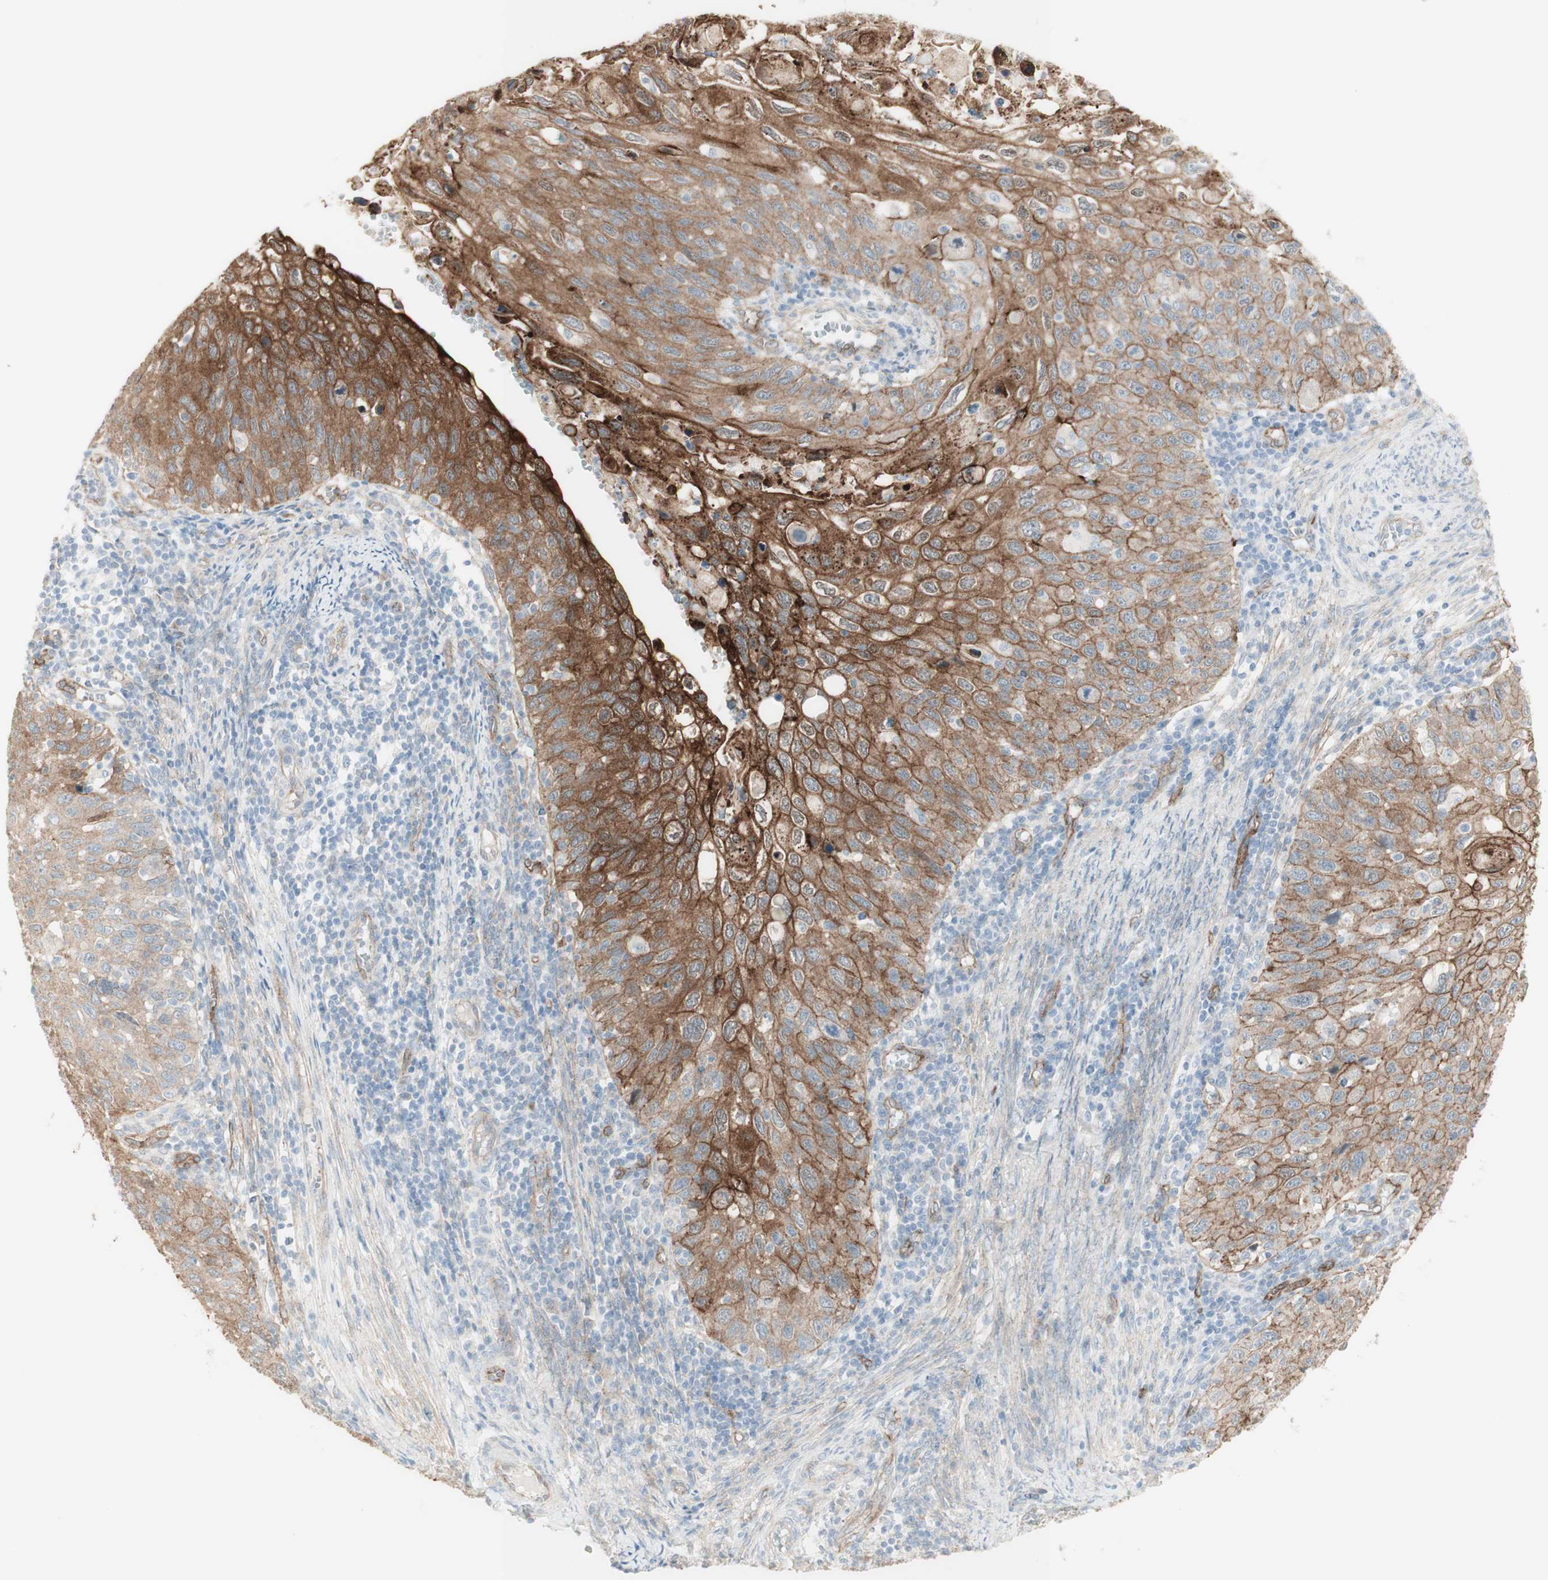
{"staining": {"intensity": "strong", "quantity": "25%-75%", "location": "cytoplasmic/membranous"}, "tissue": "cervical cancer", "cell_type": "Tumor cells", "image_type": "cancer", "snomed": [{"axis": "morphology", "description": "Squamous cell carcinoma, NOS"}, {"axis": "topography", "description": "Cervix"}], "caption": "Immunohistochemical staining of human cervical squamous cell carcinoma shows high levels of strong cytoplasmic/membranous positivity in about 25%-75% of tumor cells. (DAB (3,3'-diaminobenzidine) = brown stain, brightfield microscopy at high magnification).", "gene": "MYO6", "patient": {"sex": "female", "age": 70}}